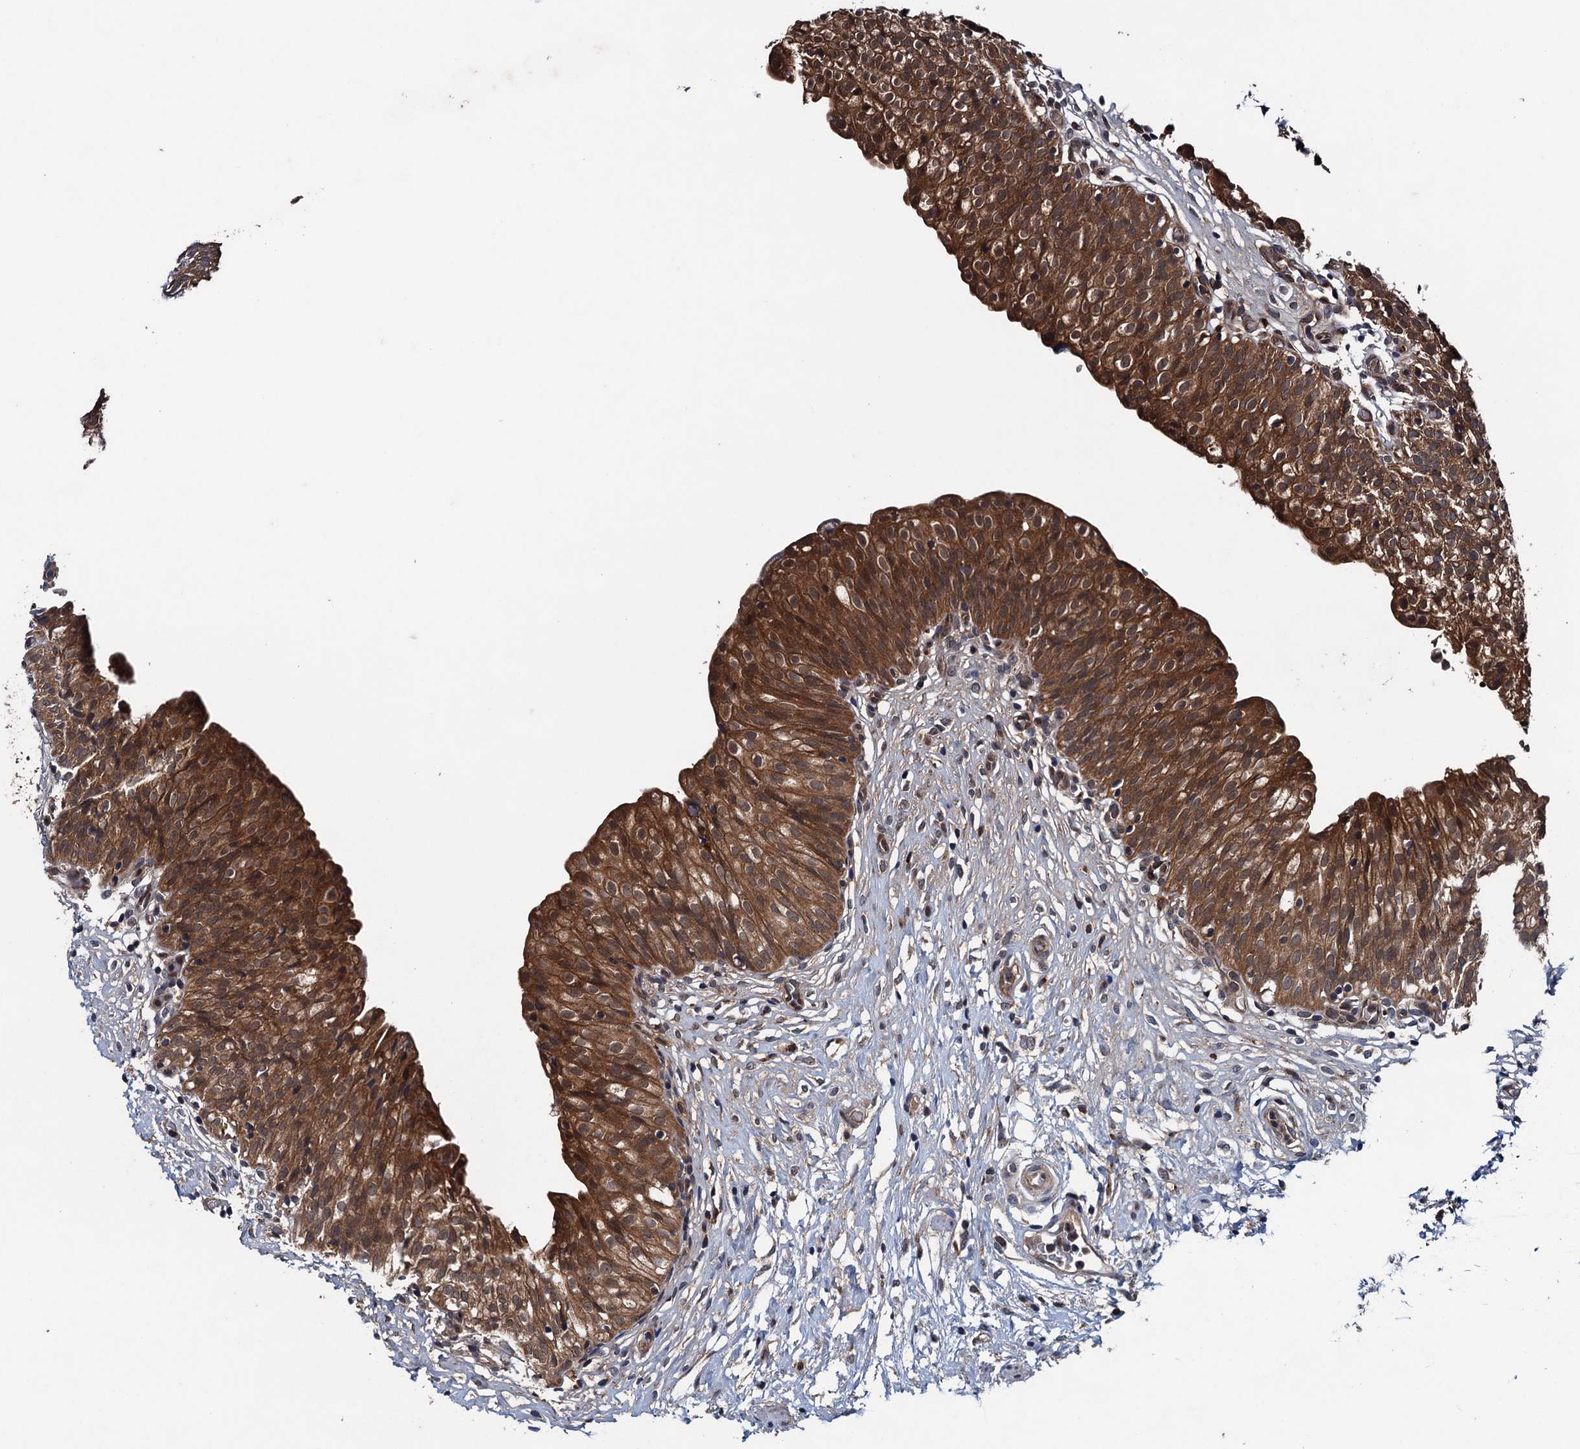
{"staining": {"intensity": "strong", "quantity": ">75%", "location": "cytoplasmic/membranous"}, "tissue": "urinary bladder", "cell_type": "Urothelial cells", "image_type": "normal", "snomed": [{"axis": "morphology", "description": "Normal tissue, NOS"}, {"axis": "topography", "description": "Urinary bladder"}], "caption": "Immunohistochemical staining of benign urinary bladder exhibits high levels of strong cytoplasmic/membranous staining in approximately >75% of urothelial cells.", "gene": "BLTP3B", "patient": {"sex": "male", "age": 55}}